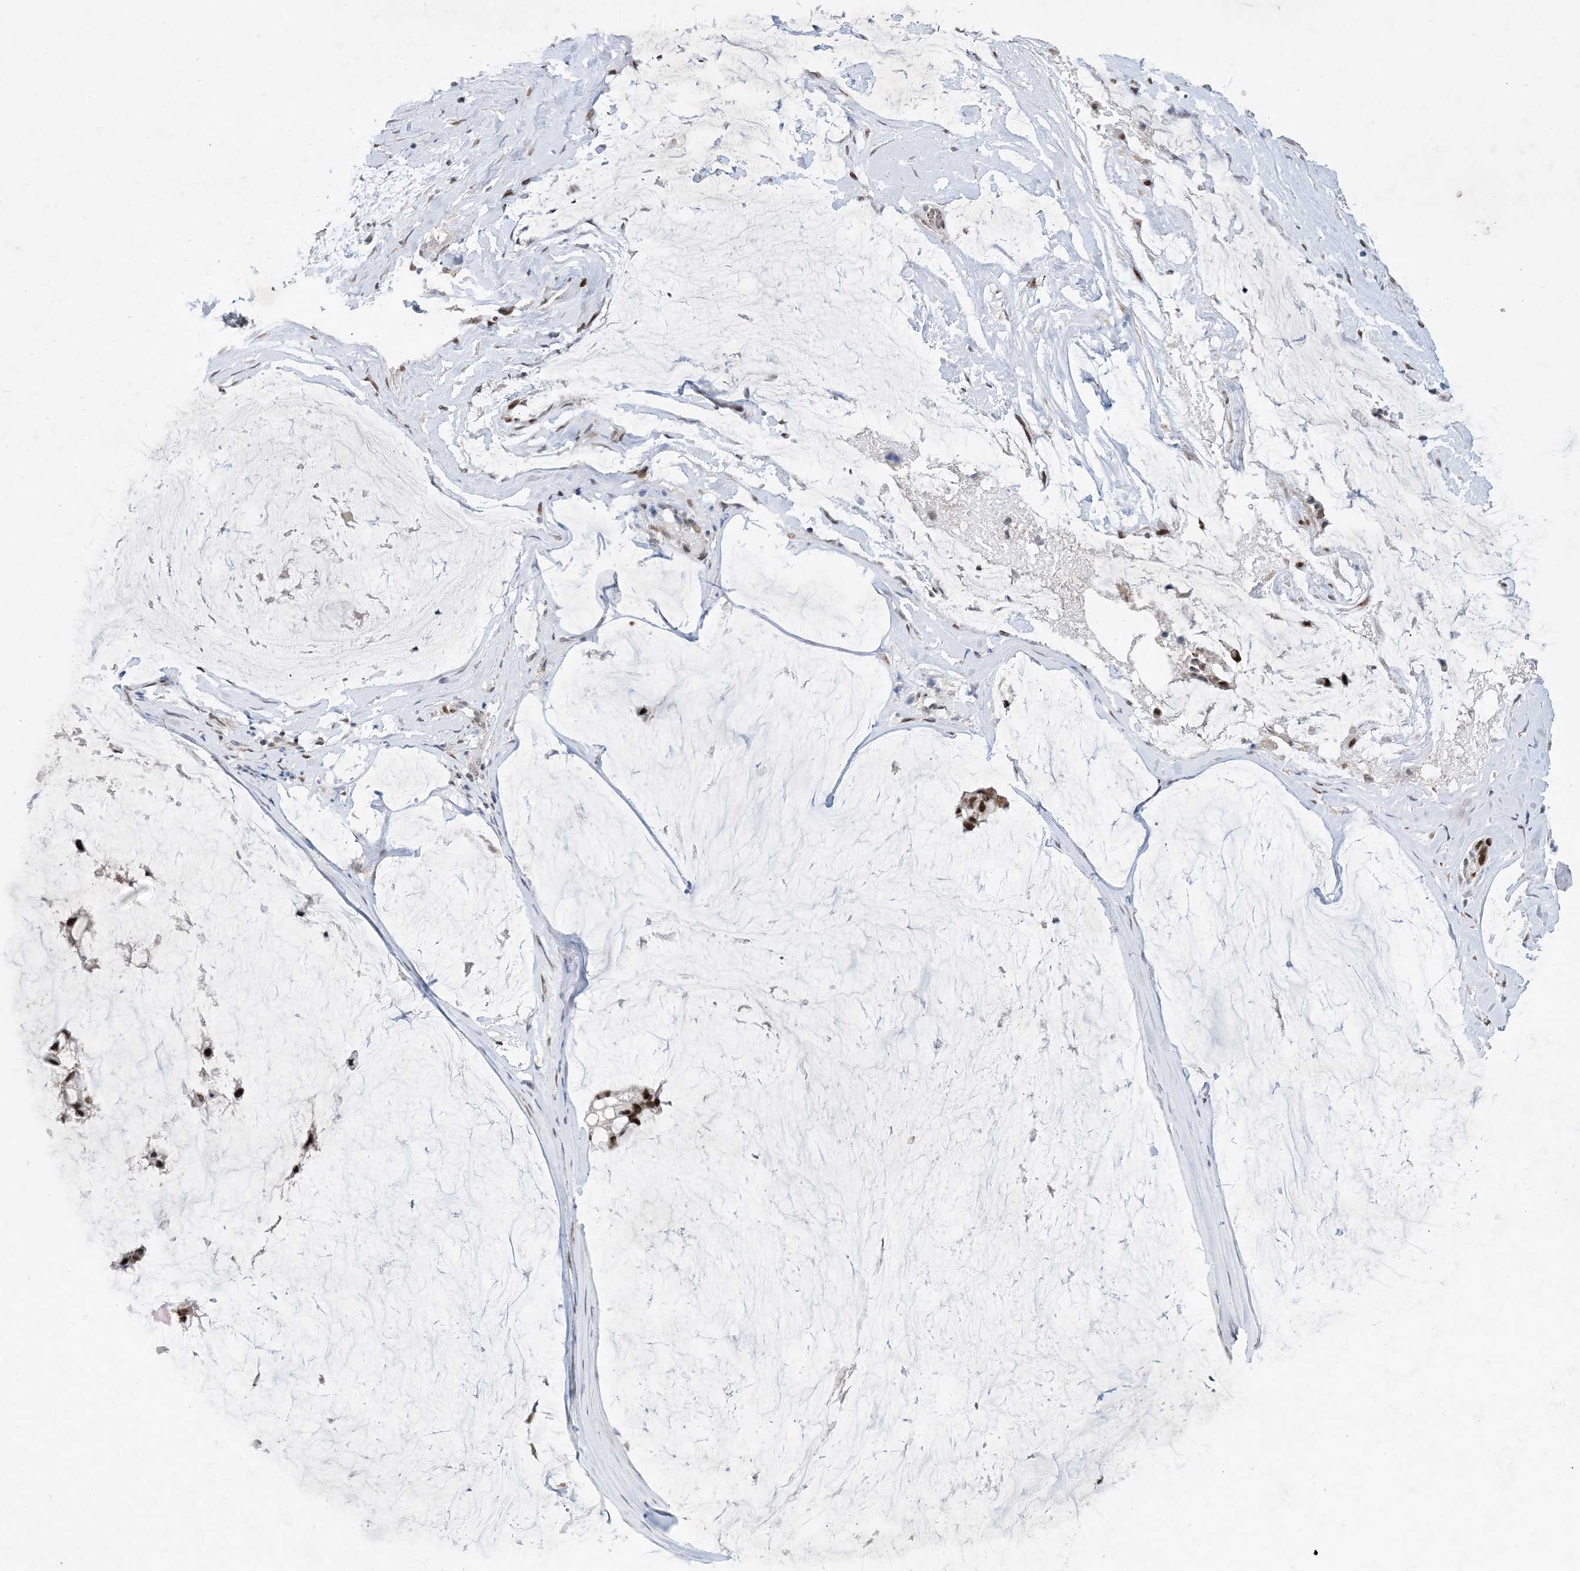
{"staining": {"intensity": "moderate", "quantity": ">75%", "location": "nuclear"}, "tissue": "ovarian cancer", "cell_type": "Tumor cells", "image_type": "cancer", "snomed": [{"axis": "morphology", "description": "Cystadenocarcinoma, mucinous, NOS"}, {"axis": "topography", "description": "Ovary"}], "caption": "A micrograph of ovarian cancer stained for a protein demonstrates moderate nuclear brown staining in tumor cells.", "gene": "TSPYL1", "patient": {"sex": "female", "age": 39}}